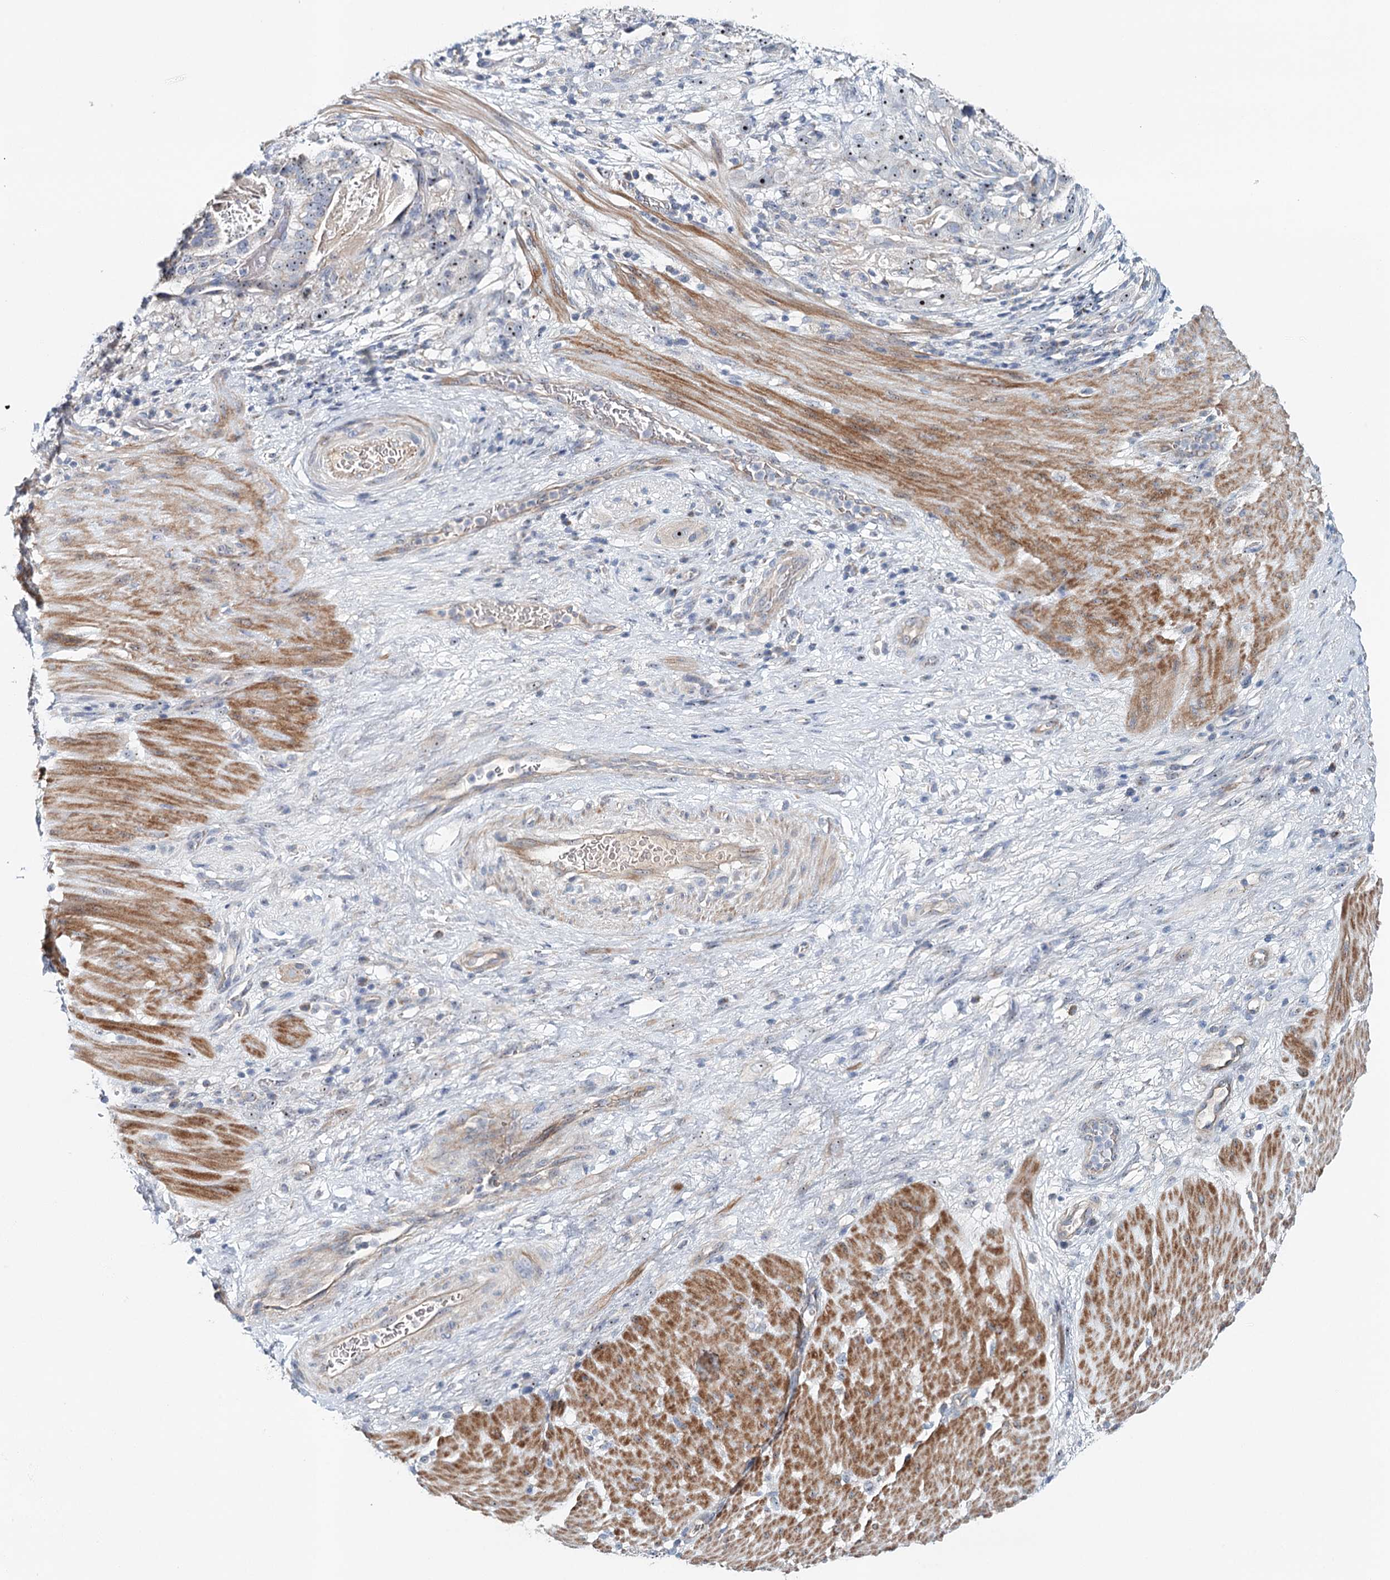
{"staining": {"intensity": "negative", "quantity": "none", "location": "none"}, "tissue": "stomach cancer", "cell_type": "Tumor cells", "image_type": "cancer", "snomed": [{"axis": "morphology", "description": "Adenocarcinoma, NOS"}, {"axis": "topography", "description": "Stomach"}], "caption": "An image of stomach cancer (adenocarcinoma) stained for a protein reveals no brown staining in tumor cells.", "gene": "RBM43", "patient": {"sex": "male", "age": 48}}